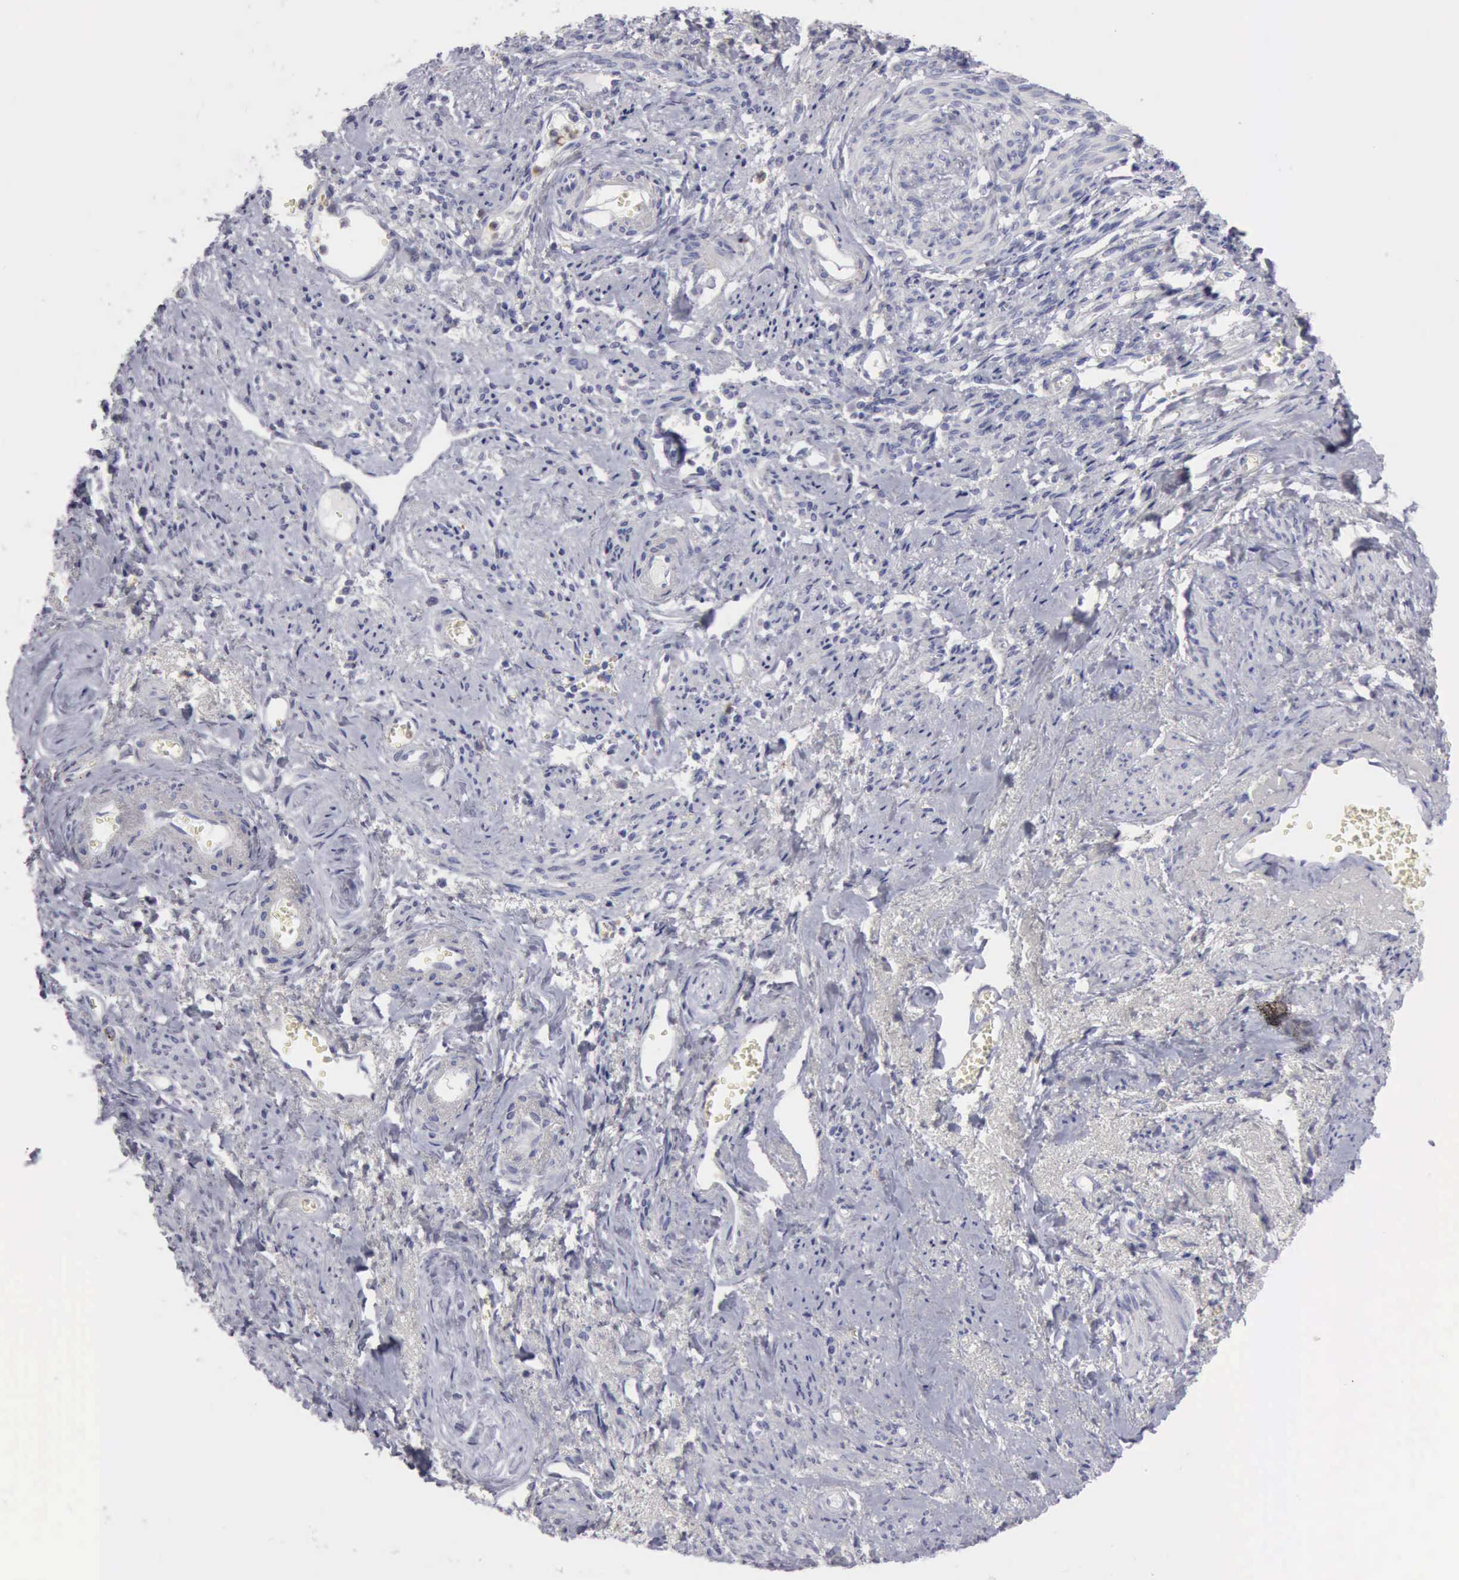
{"staining": {"intensity": "negative", "quantity": "none", "location": "none"}, "tissue": "endometrial cancer", "cell_type": "Tumor cells", "image_type": "cancer", "snomed": [{"axis": "morphology", "description": "Adenocarcinoma, NOS"}, {"axis": "topography", "description": "Endometrium"}], "caption": "Immunohistochemistry (IHC) of endometrial cancer (adenocarcinoma) demonstrates no staining in tumor cells. (IHC, brightfield microscopy, high magnification).", "gene": "CTSS", "patient": {"sex": "female", "age": 75}}